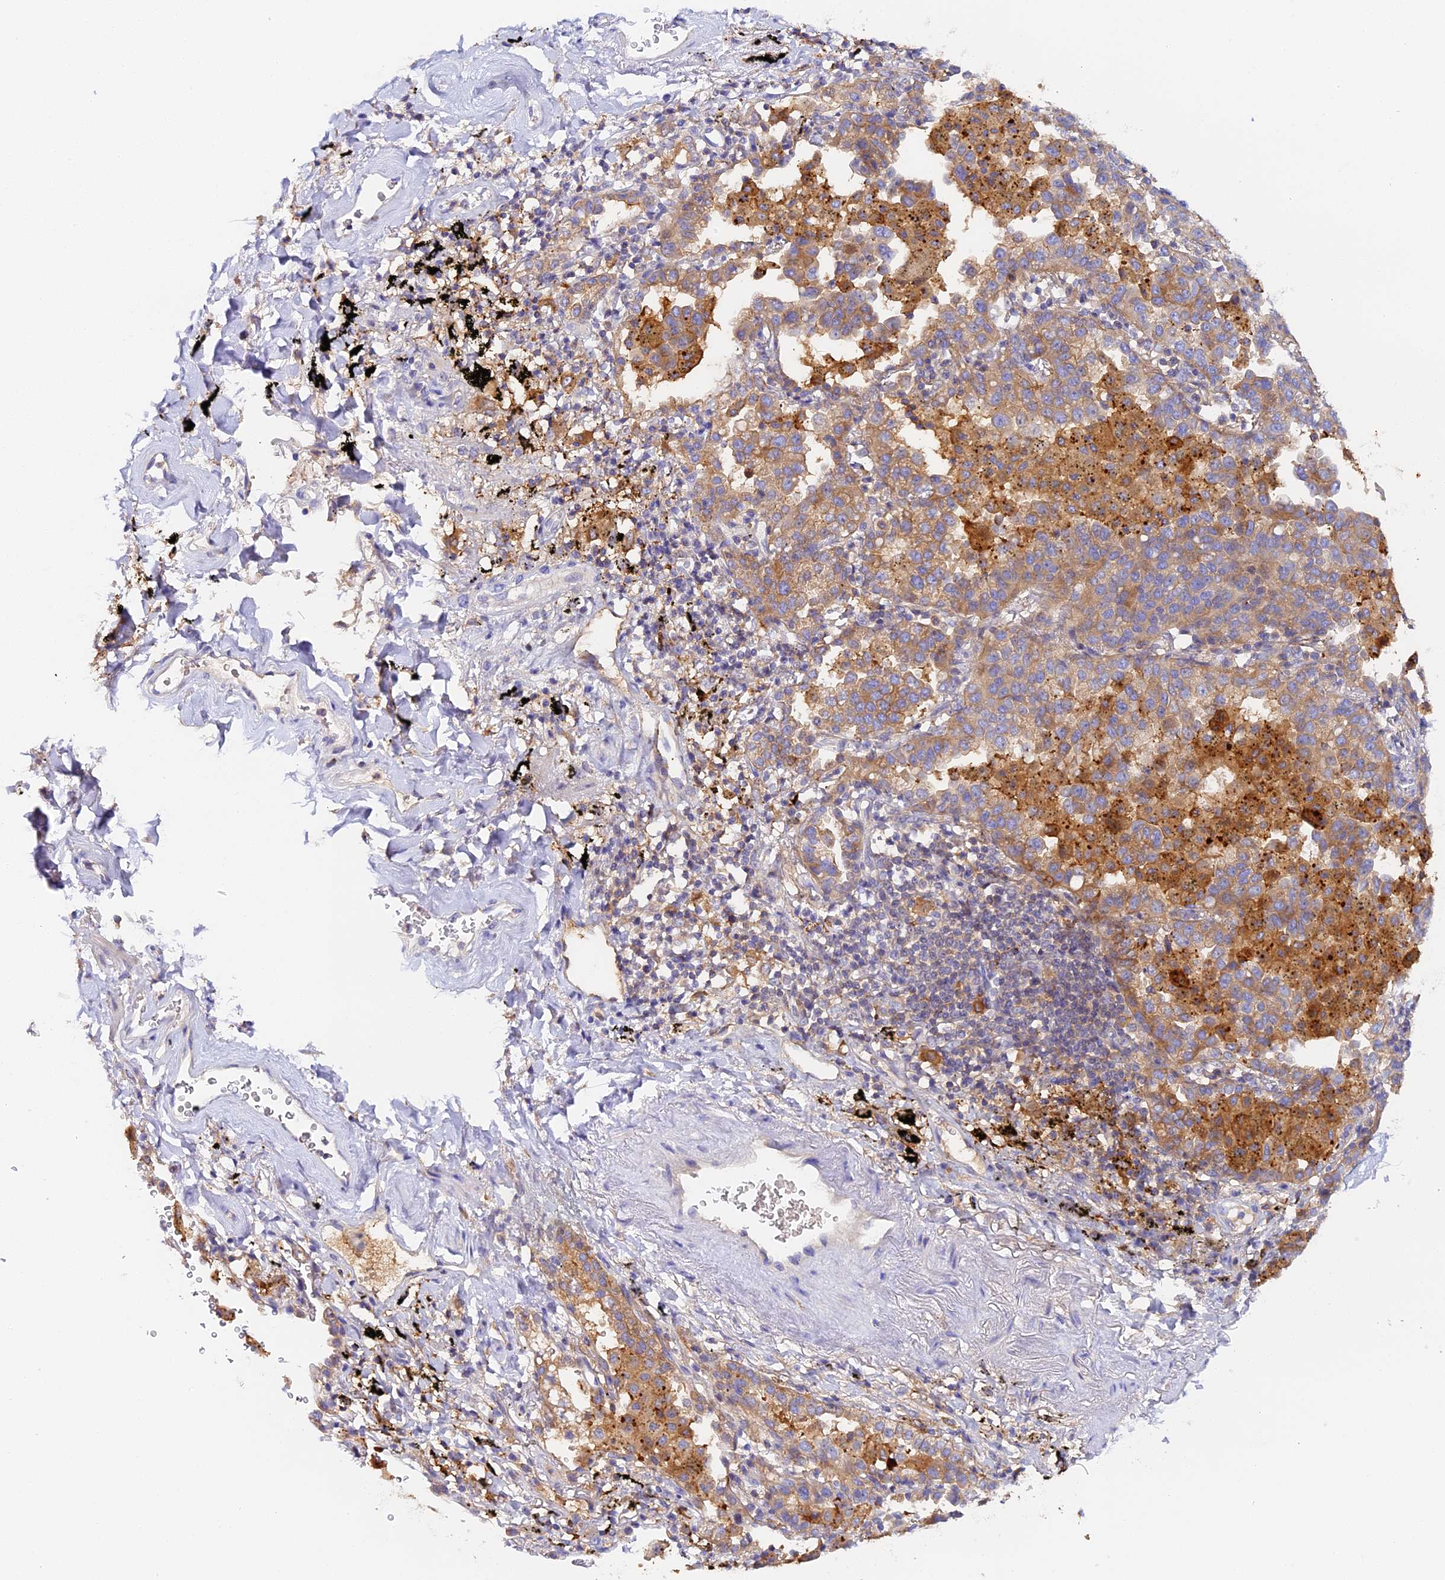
{"staining": {"intensity": "moderate", "quantity": "25%-75%", "location": "cytoplasmic/membranous"}, "tissue": "lung cancer", "cell_type": "Tumor cells", "image_type": "cancer", "snomed": [{"axis": "morphology", "description": "Normal tissue, NOS"}, {"axis": "morphology", "description": "Adenocarcinoma, NOS"}, {"axis": "topography", "description": "Lung"}], "caption": "Tumor cells demonstrate medium levels of moderate cytoplasmic/membranous staining in approximately 25%-75% of cells in human adenocarcinoma (lung).", "gene": "KATNB1", "patient": {"sex": "male", "age": 59}}